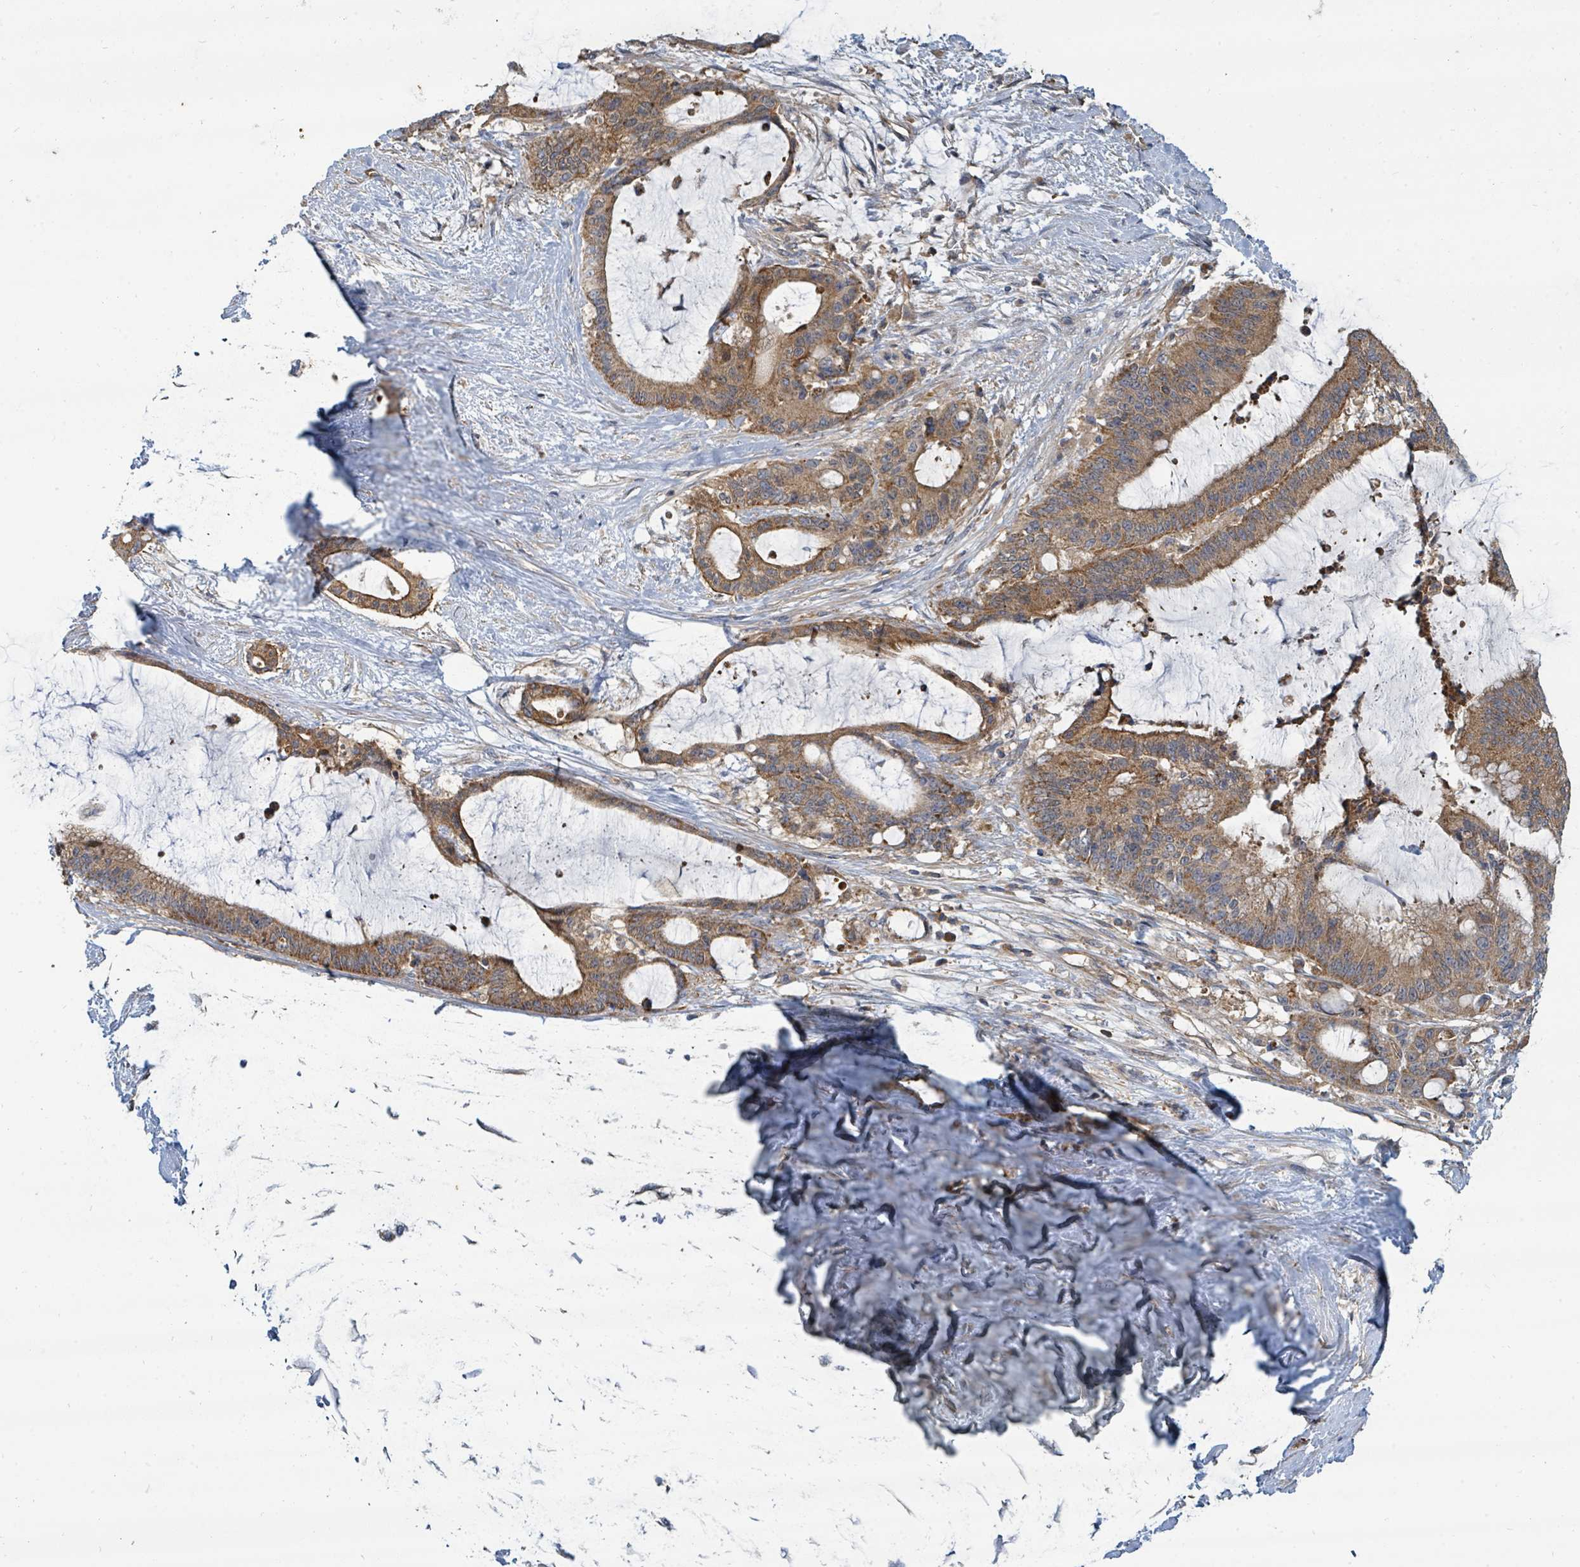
{"staining": {"intensity": "moderate", "quantity": ">75%", "location": "cytoplasmic/membranous"}, "tissue": "liver cancer", "cell_type": "Tumor cells", "image_type": "cancer", "snomed": [{"axis": "morphology", "description": "Normal tissue, NOS"}, {"axis": "morphology", "description": "Cholangiocarcinoma"}, {"axis": "topography", "description": "Liver"}, {"axis": "topography", "description": "Peripheral nerve tissue"}], "caption": "Moderate cytoplasmic/membranous positivity is appreciated in approximately >75% of tumor cells in liver cholangiocarcinoma.", "gene": "BOLA2B", "patient": {"sex": "female", "age": 73}}